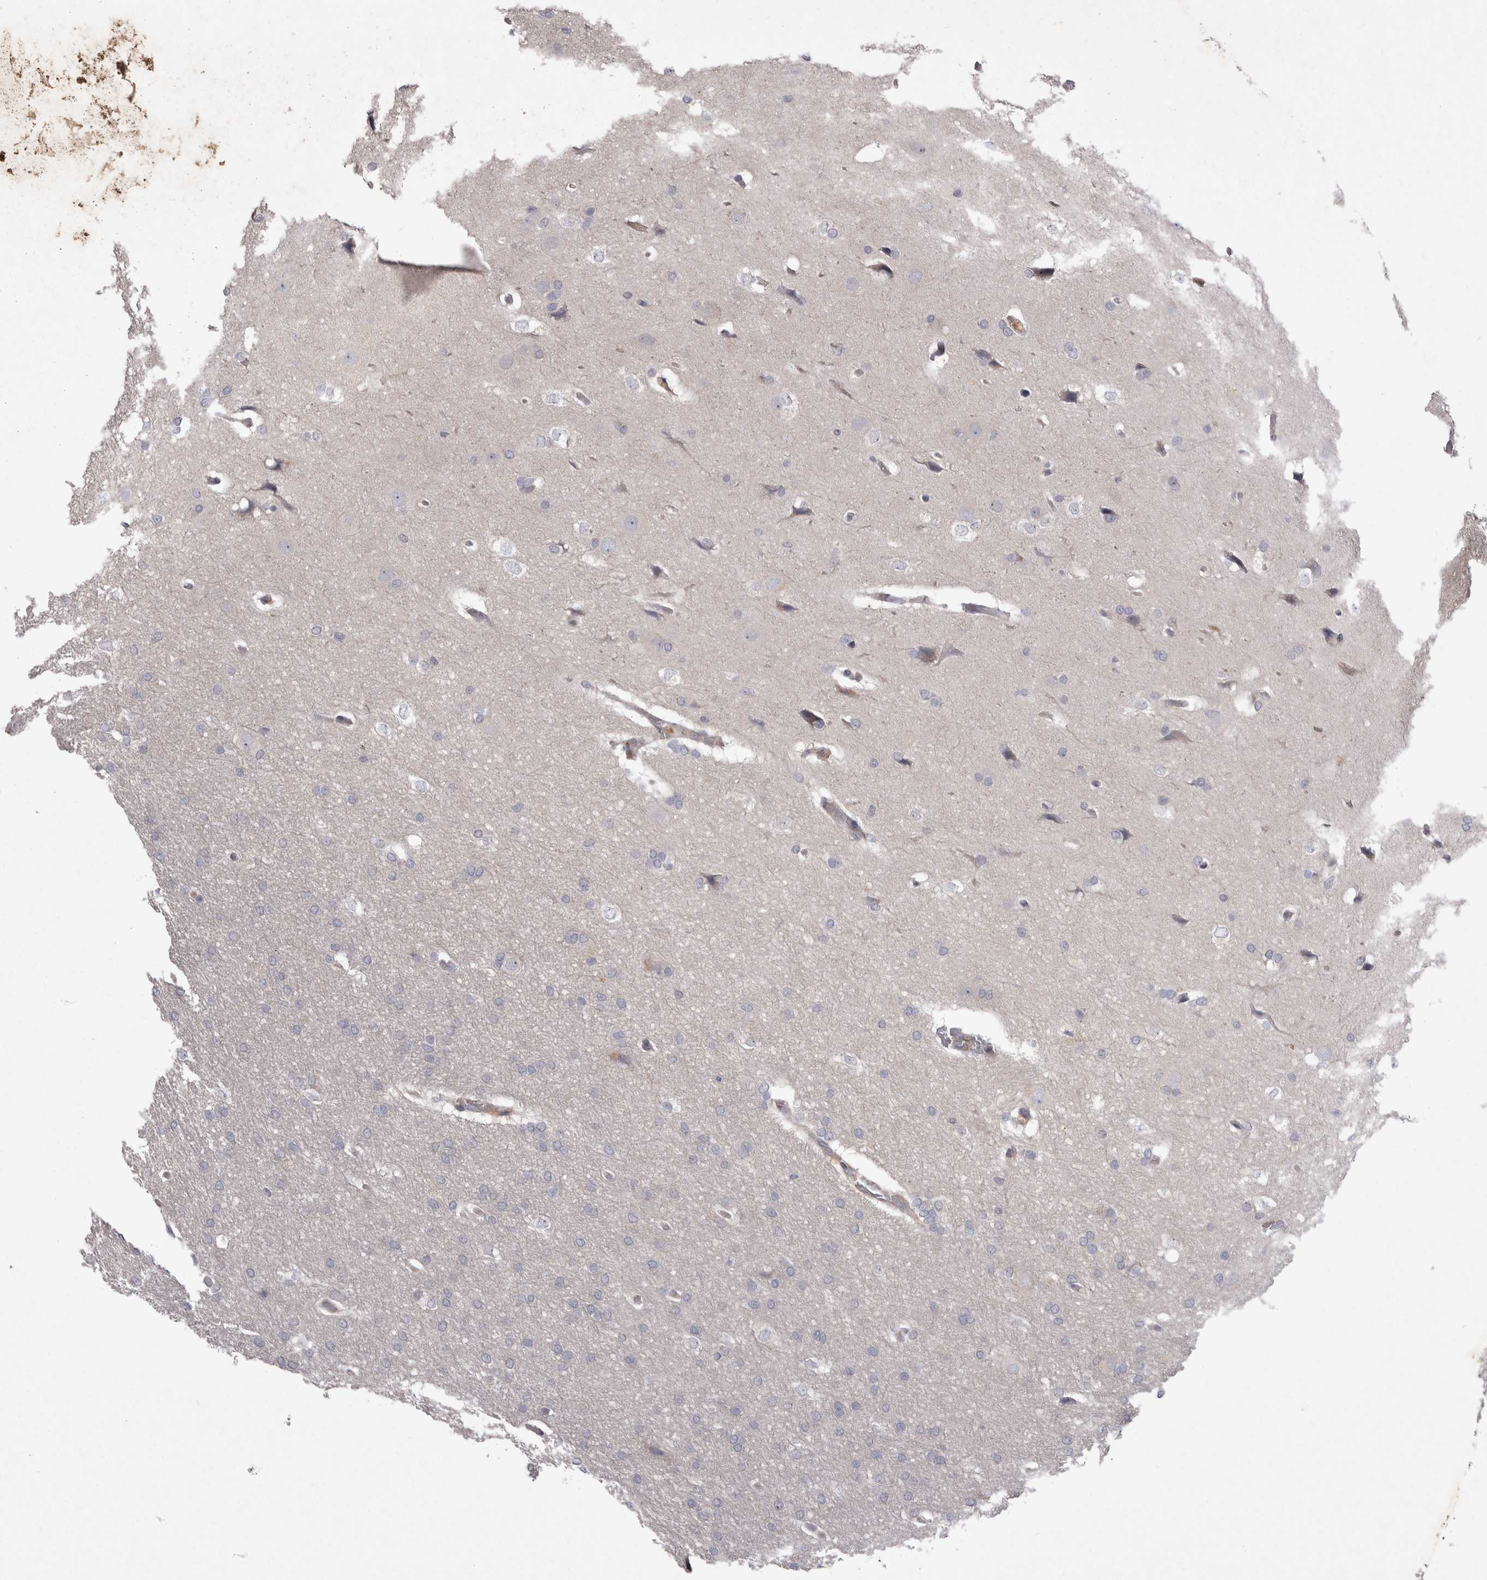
{"staining": {"intensity": "negative", "quantity": "none", "location": "none"}, "tissue": "glioma", "cell_type": "Tumor cells", "image_type": "cancer", "snomed": [{"axis": "morphology", "description": "Glioma, malignant, Low grade"}, {"axis": "topography", "description": "Brain"}], "caption": "An image of glioma stained for a protein shows no brown staining in tumor cells. Nuclei are stained in blue.", "gene": "CTBS", "patient": {"sex": "female", "age": 37}}